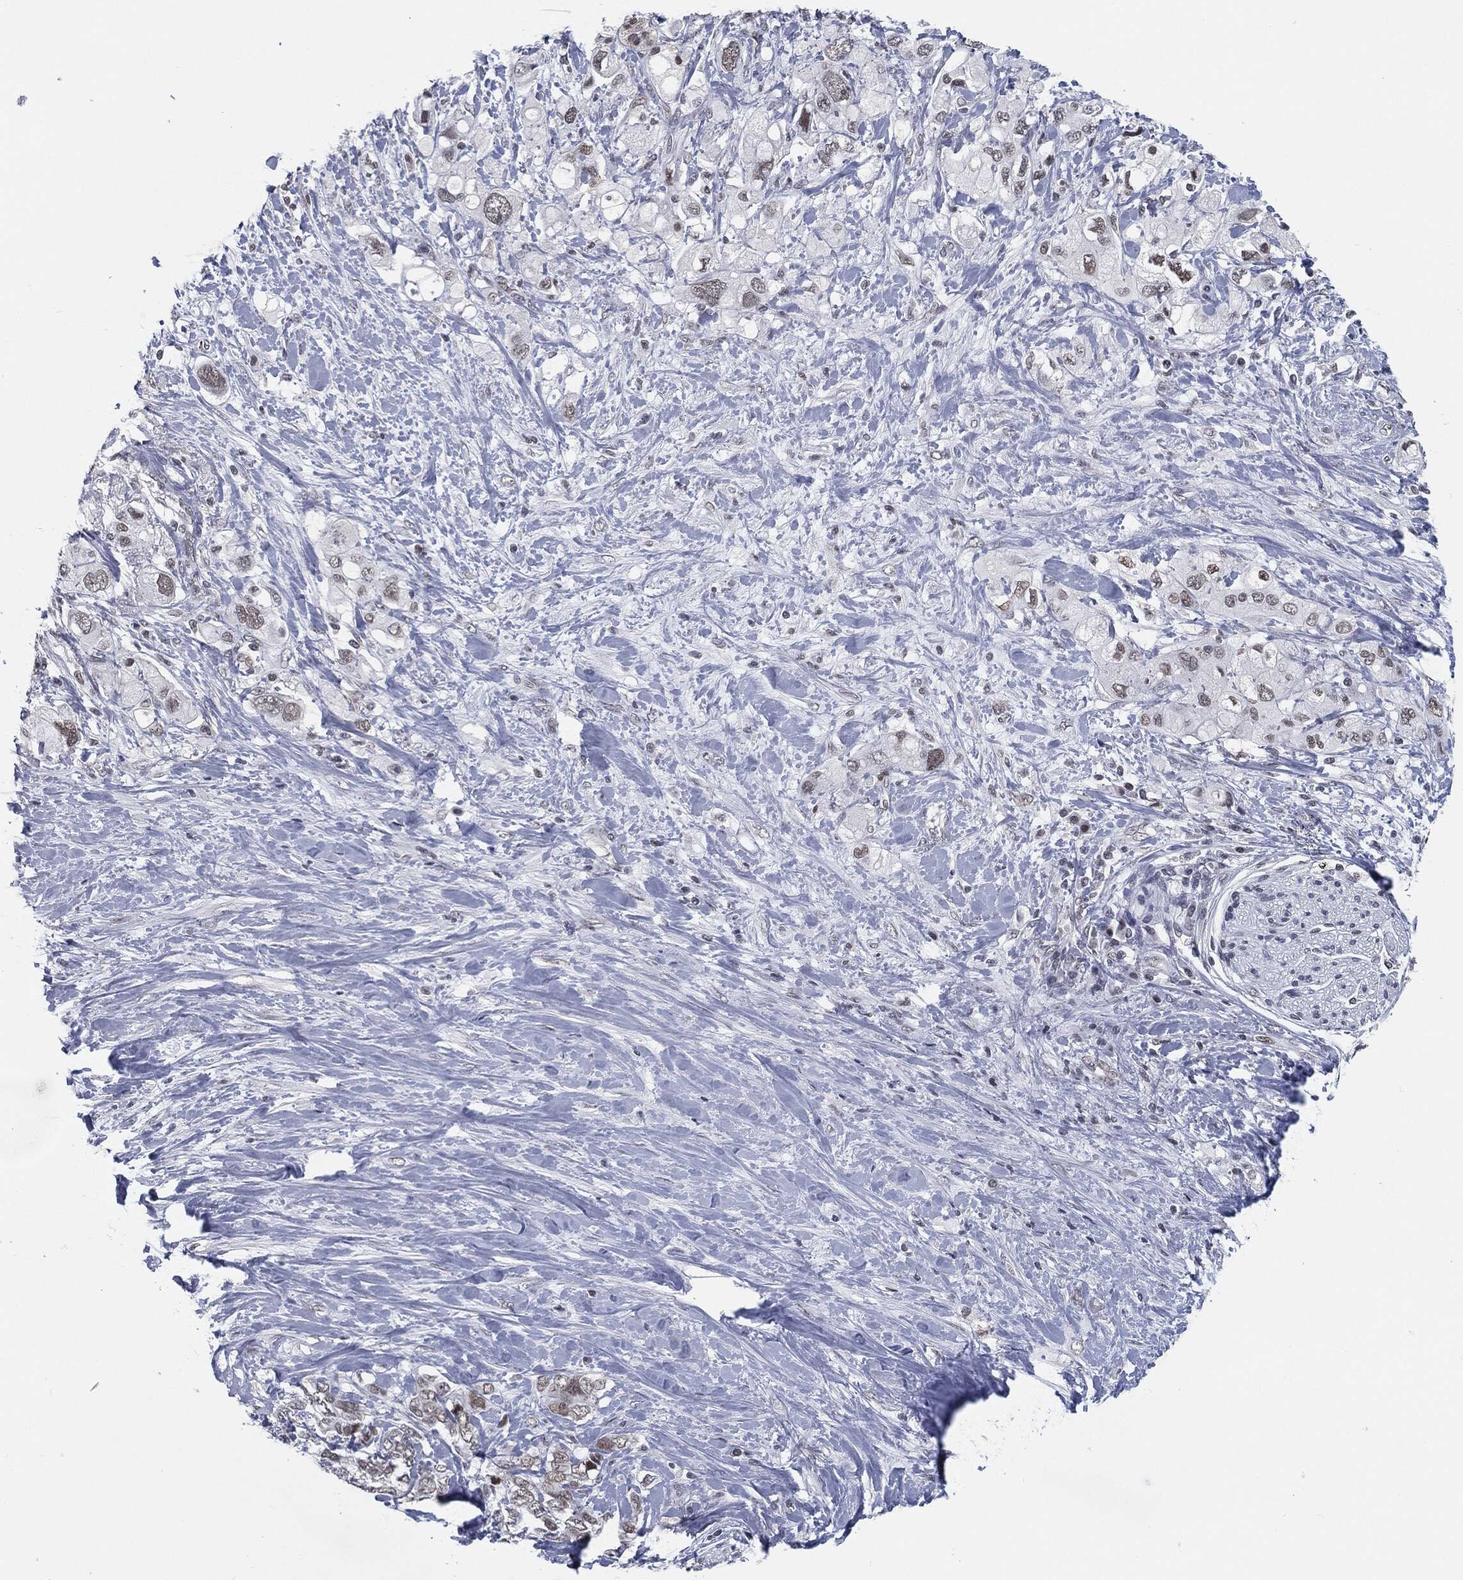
{"staining": {"intensity": "weak", "quantity": "<25%", "location": "nuclear"}, "tissue": "pancreatic cancer", "cell_type": "Tumor cells", "image_type": "cancer", "snomed": [{"axis": "morphology", "description": "Adenocarcinoma, NOS"}, {"axis": "topography", "description": "Pancreas"}], "caption": "This is an immunohistochemistry photomicrograph of human pancreatic cancer. There is no staining in tumor cells.", "gene": "ANXA1", "patient": {"sex": "female", "age": 56}}